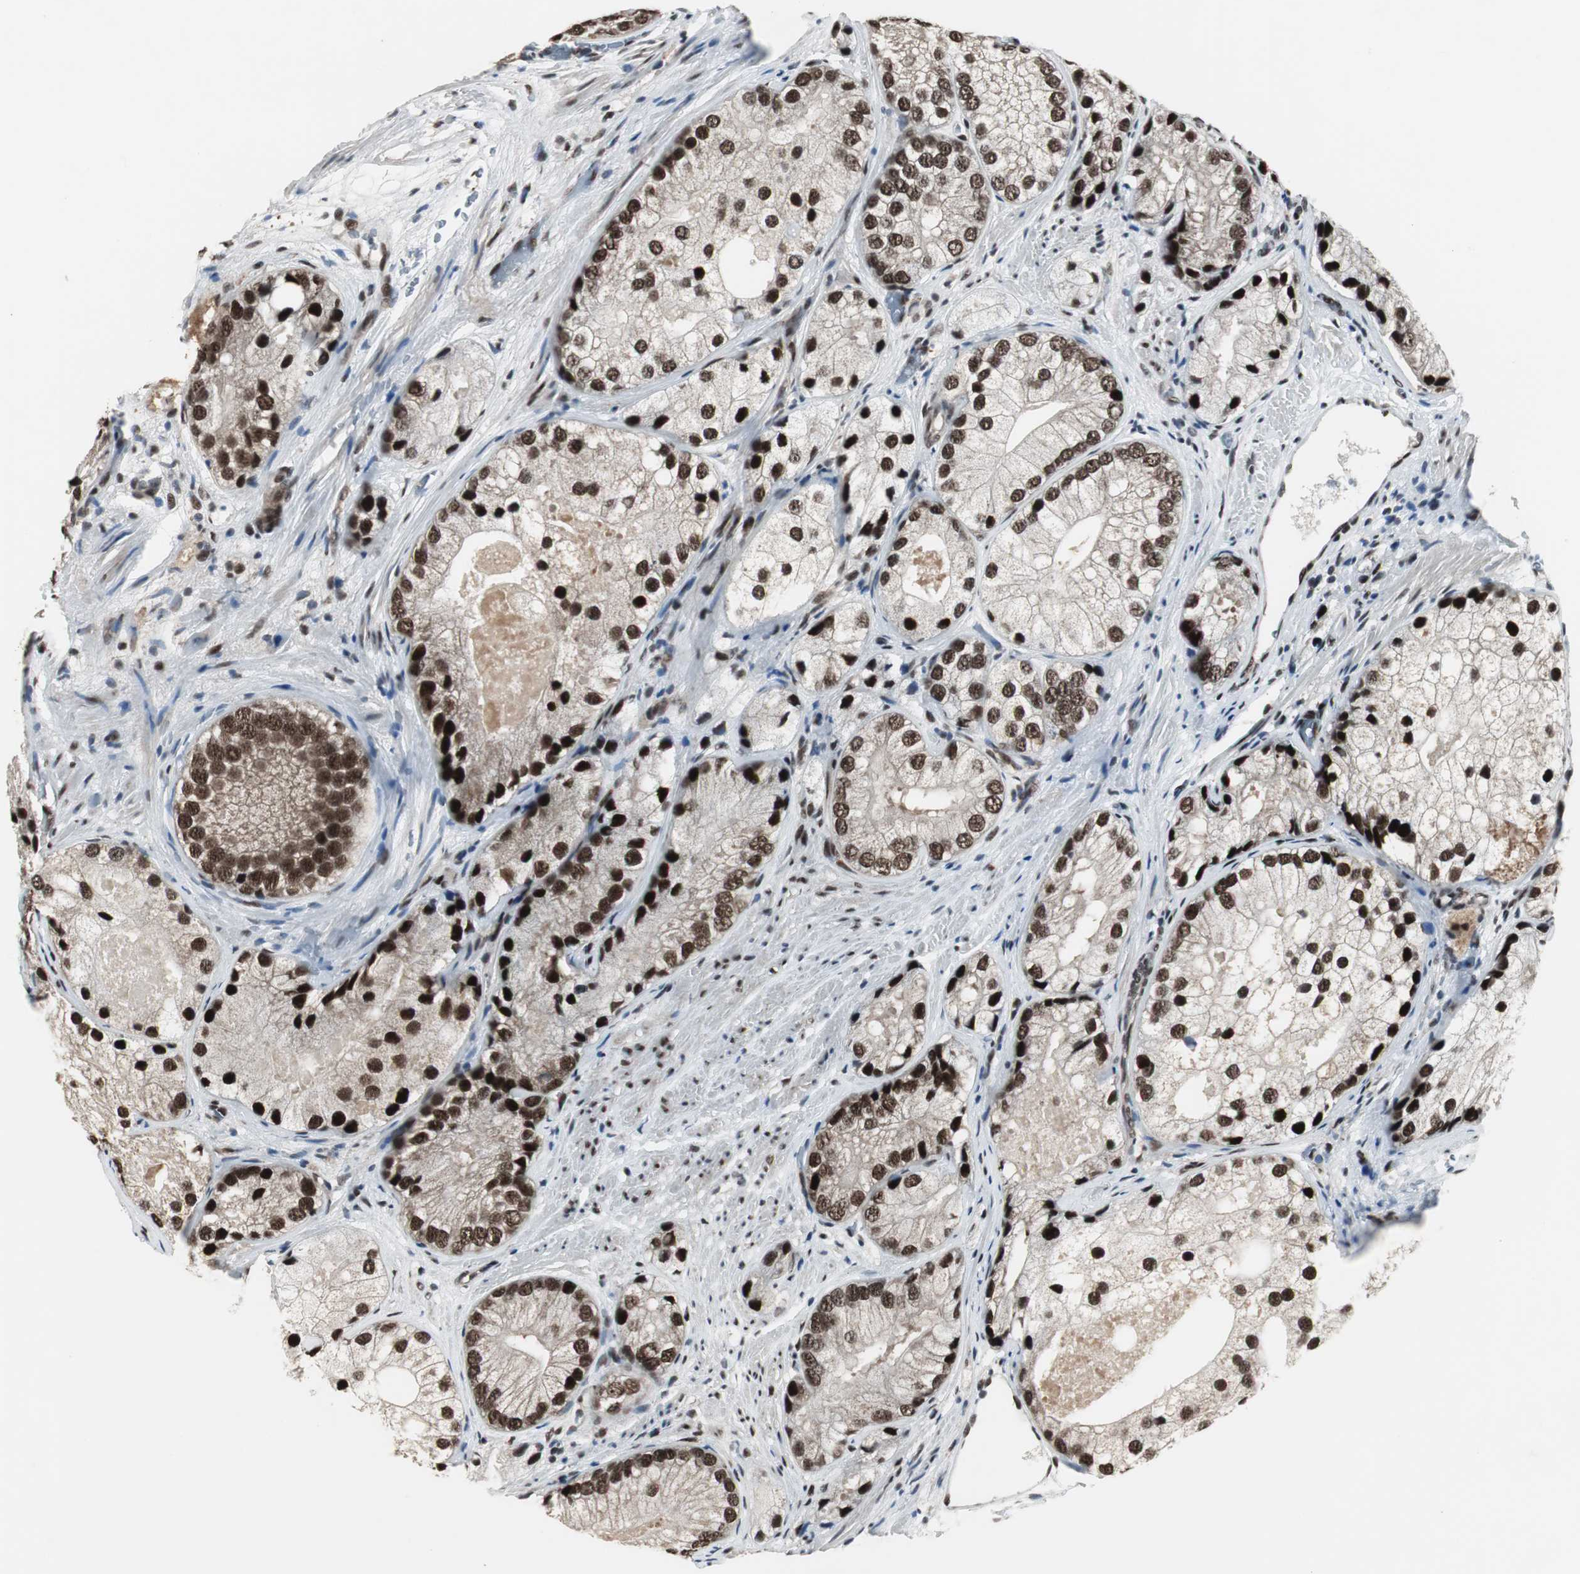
{"staining": {"intensity": "strong", "quantity": ">75%", "location": "nuclear"}, "tissue": "prostate cancer", "cell_type": "Tumor cells", "image_type": "cancer", "snomed": [{"axis": "morphology", "description": "Adenocarcinoma, Low grade"}, {"axis": "topography", "description": "Prostate"}], "caption": "High-magnification brightfield microscopy of prostate cancer stained with DAB (3,3'-diaminobenzidine) (brown) and counterstained with hematoxylin (blue). tumor cells exhibit strong nuclear positivity is appreciated in about>75% of cells.", "gene": "CDK9", "patient": {"sex": "male", "age": 69}}